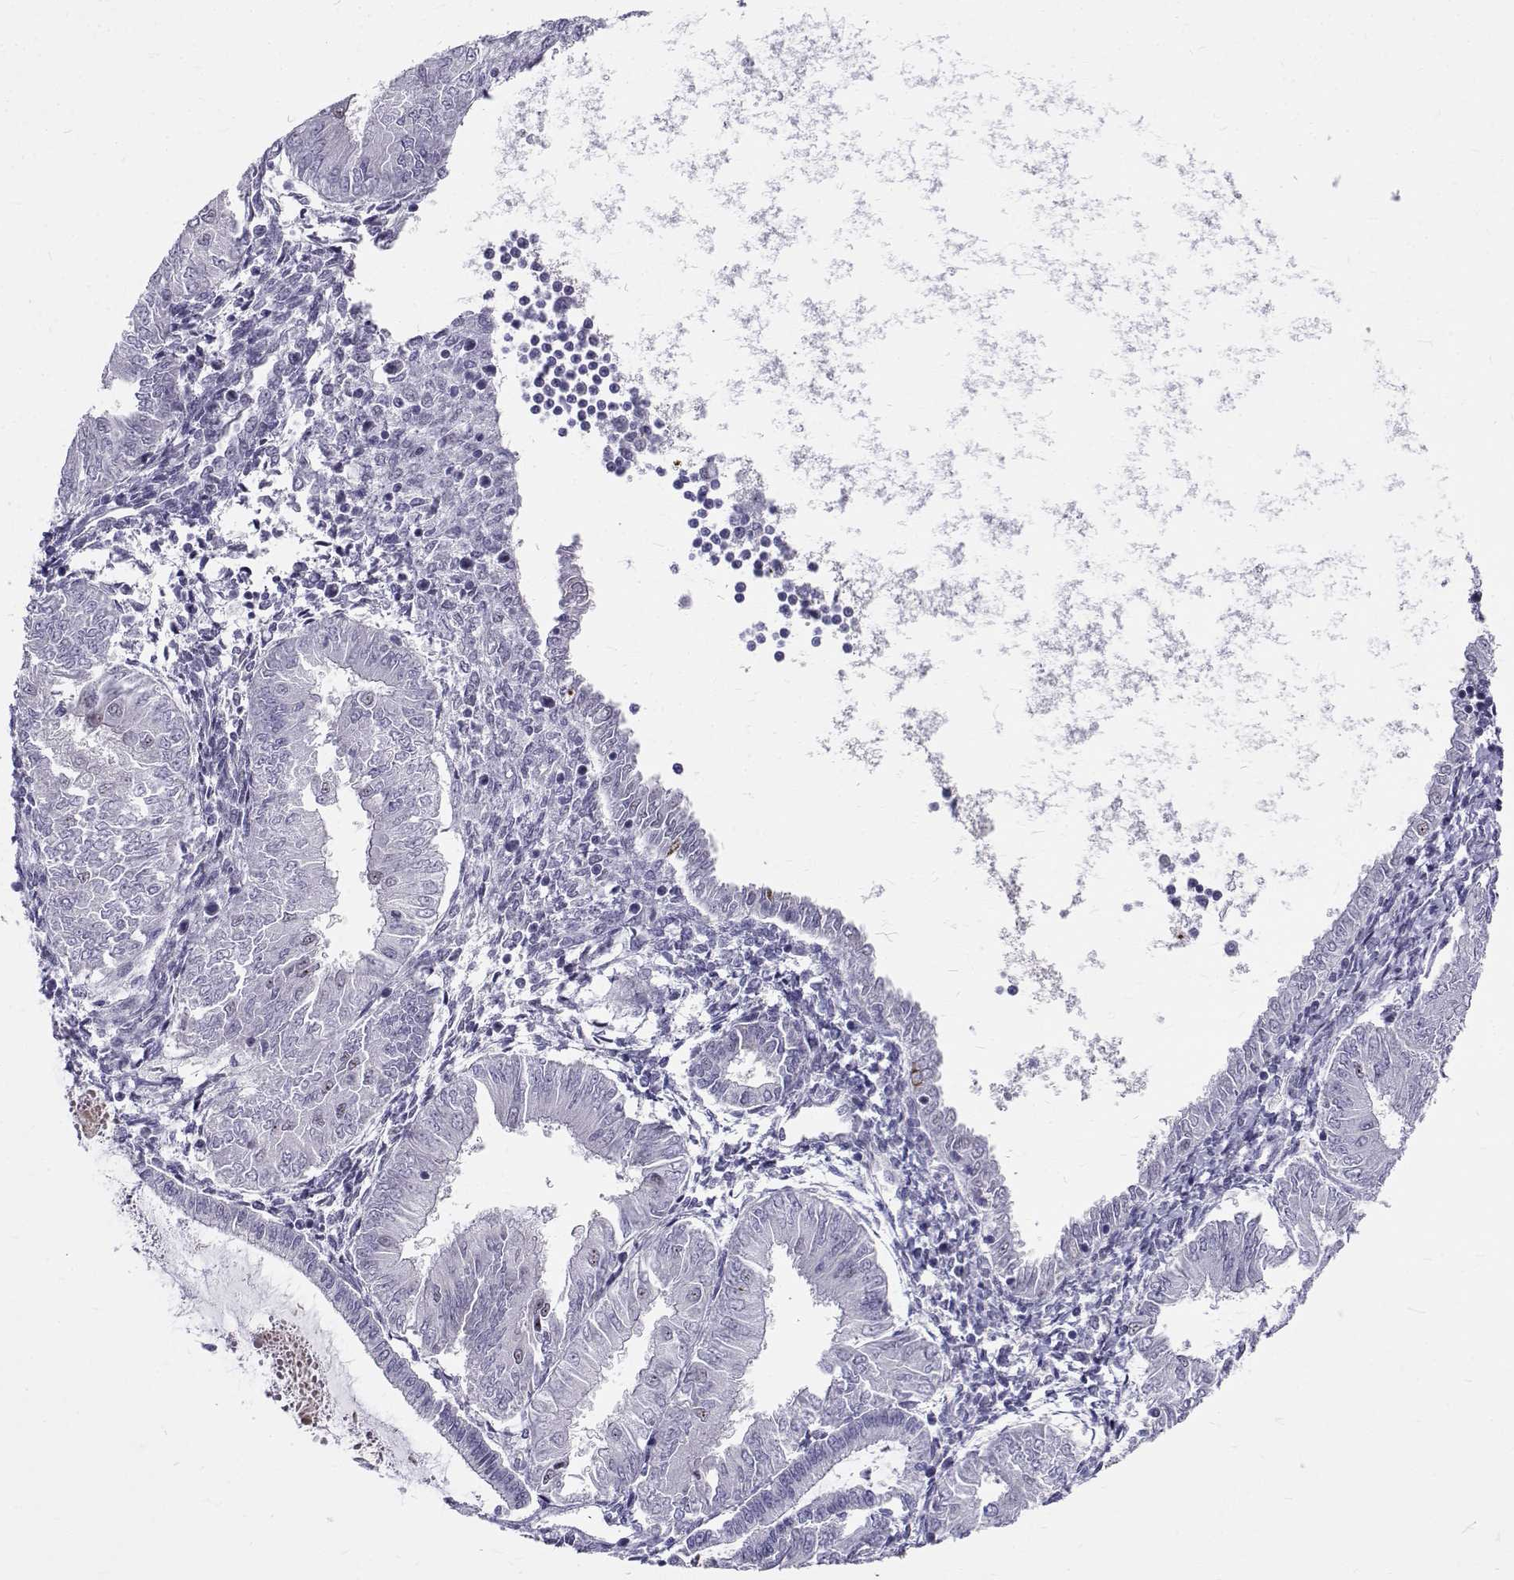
{"staining": {"intensity": "negative", "quantity": "none", "location": "none"}, "tissue": "endometrial cancer", "cell_type": "Tumor cells", "image_type": "cancer", "snomed": [{"axis": "morphology", "description": "Adenocarcinoma, NOS"}, {"axis": "topography", "description": "Endometrium"}], "caption": "Immunohistochemistry image of neoplastic tissue: human endometrial adenocarcinoma stained with DAB exhibits no significant protein staining in tumor cells.", "gene": "IGSF1", "patient": {"sex": "female", "age": 53}}